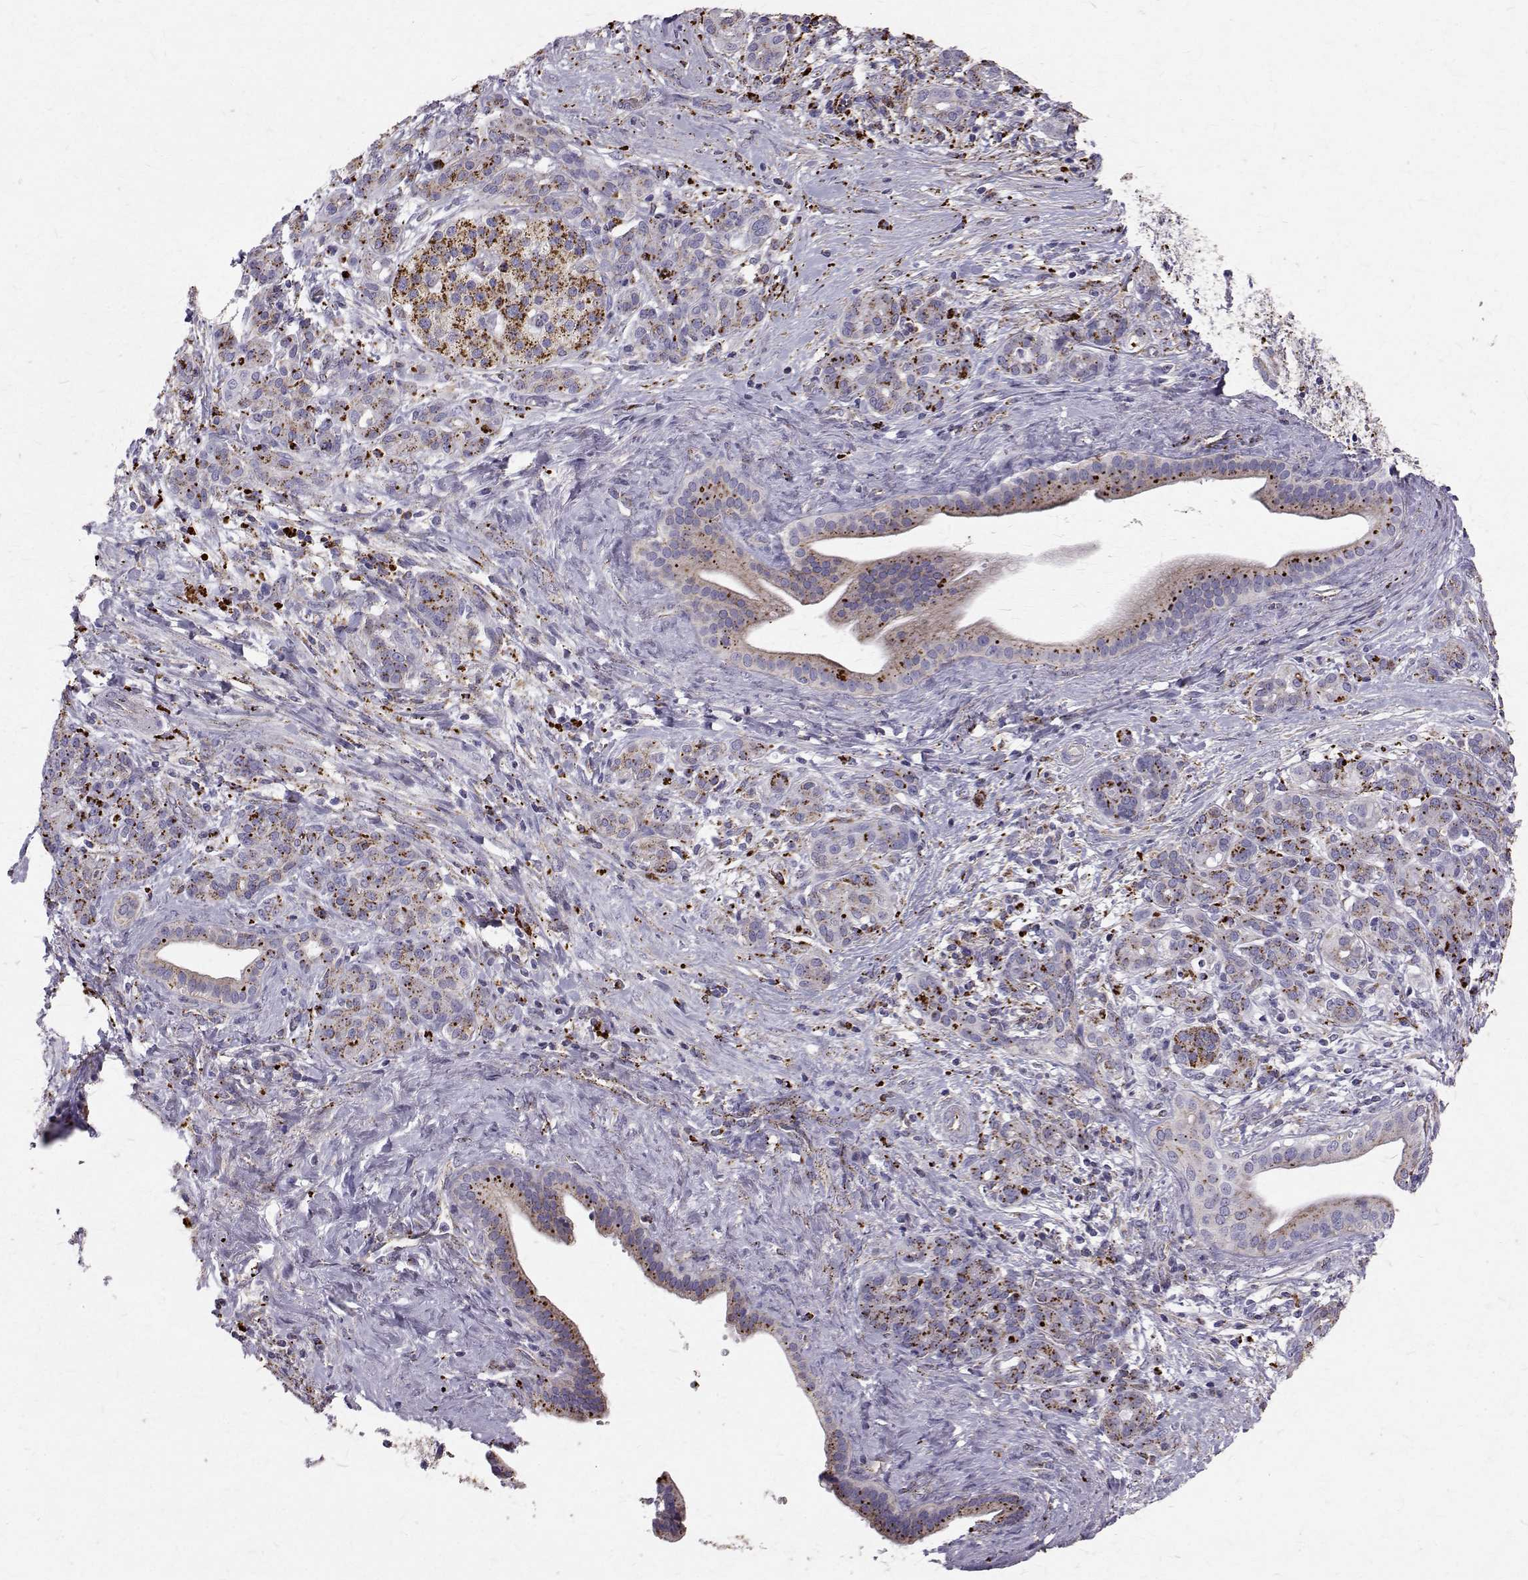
{"staining": {"intensity": "strong", "quantity": "<25%", "location": "cytoplasmic/membranous"}, "tissue": "pancreatic cancer", "cell_type": "Tumor cells", "image_type": "cancer", "snomed": [{"axis": "morphology", "description": "Adenocarcinoma, NOS"}, {"axis": "topography", "description": "Pancreas"}], "caption": "This is a histology image of immunohistochemistry (IHC) staining of pancreatic adenocarcinoma, which shows strong expression in the cytoplasmic/membranous of tumor cells.", "gene": "TPP1", "patient": {"sex": "male", "age": 44}}